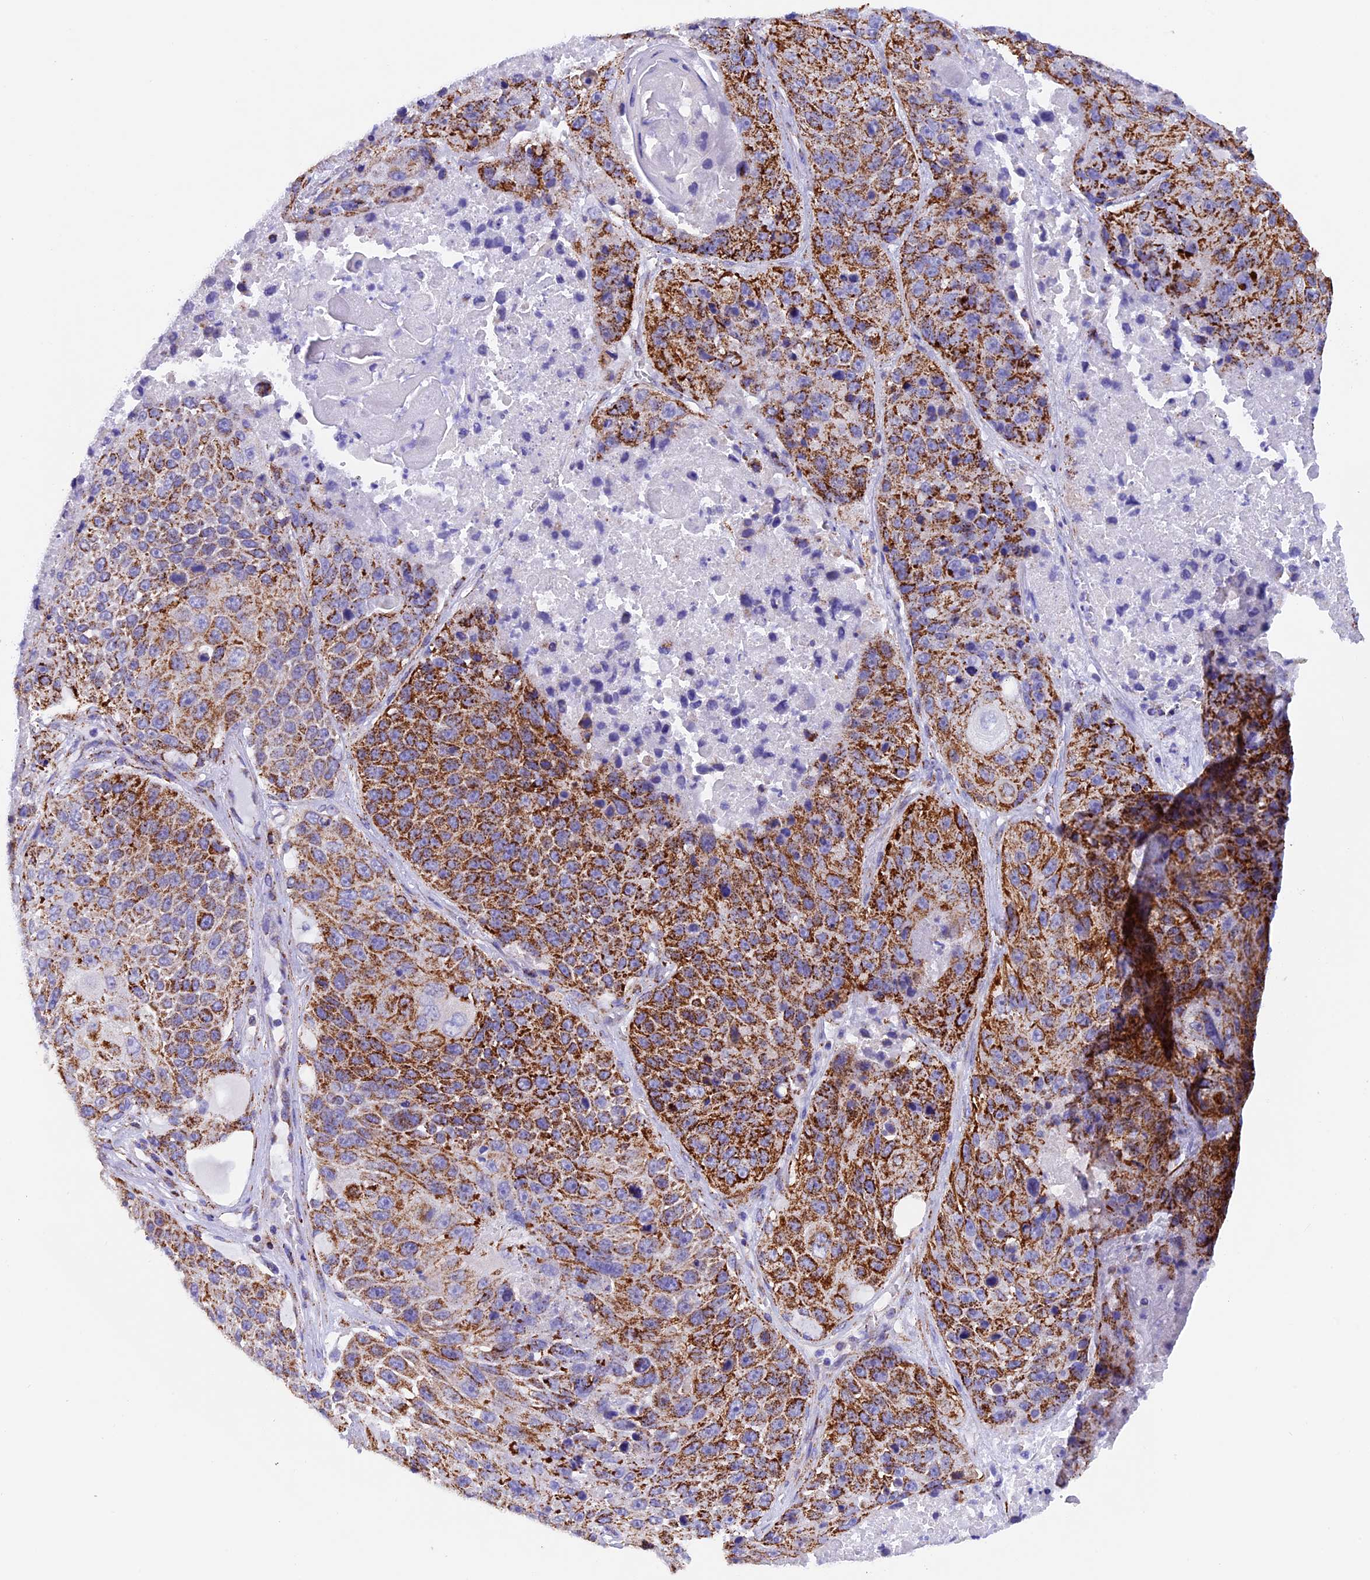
{"staining": {"intensity": "strong", "quantity": "25%-75%", "location": "cytoplasmic/membranous"}, "tissue": "lung cancer", "cell_type": "Tumor cells", "image_type": "cancer", "snomed": [{"axis": "morphology", "description": "Squamous cell carcinoma, NOS"}, {"axis": "topography", "description": "Lung"}], "caption": "Lung squamous cell carcinoma stained with a protein marker reveals strong staining in tumor cells.", "gene": "SLC8B1", "patient": {"sex": "male", "age": 61}}